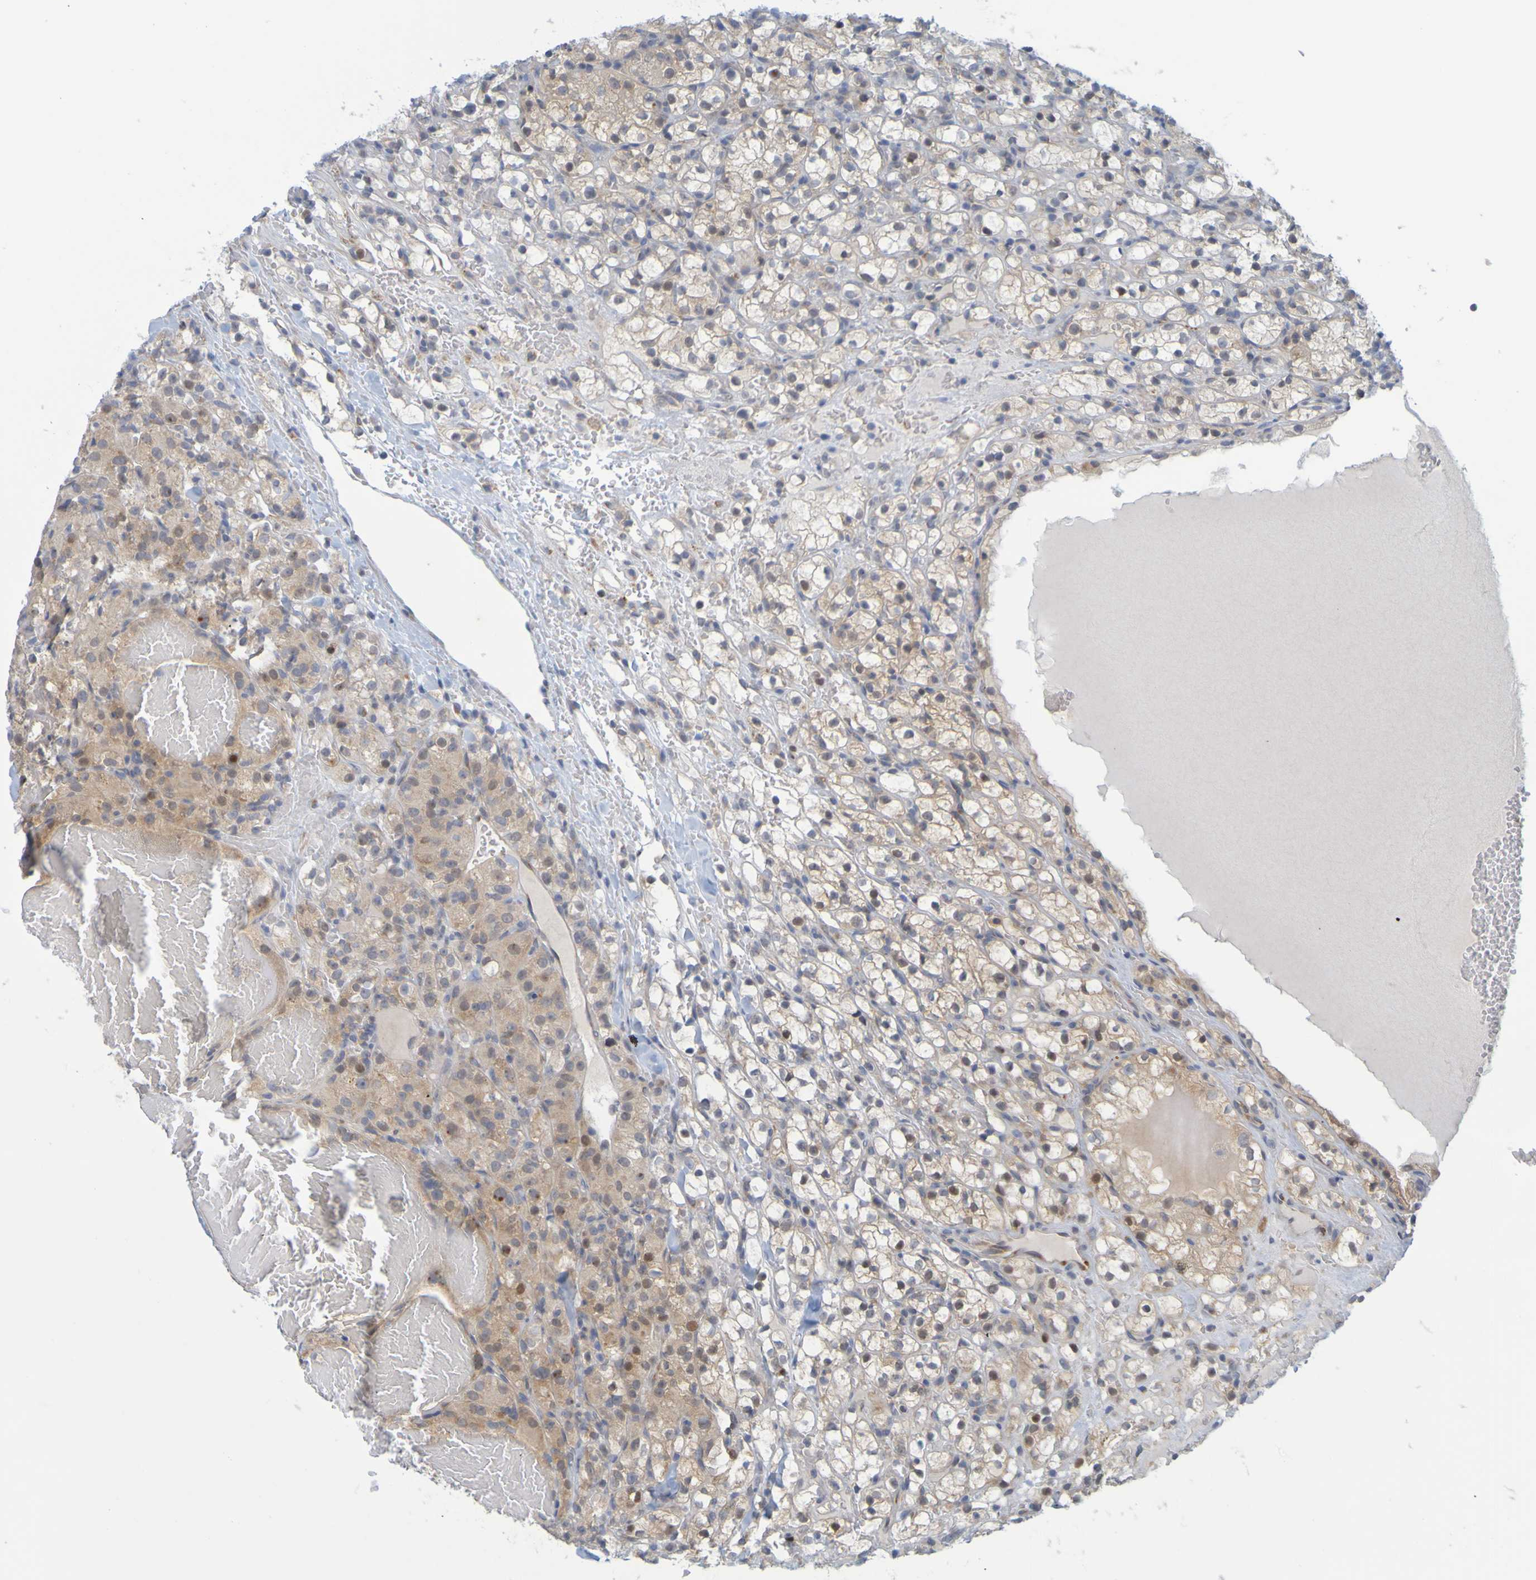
{"staining": {"intensity": "moderate", "quantity": "25%-75%", "location": "cytoplasmic/membranous"}, "tissue": "renal cancer", "cell_type": "Tumor cells", "image_type": "cancer", "snomed": [{"axis": "morphology", "description": "Adenocarcinoma, NOS"}, {"axis": "topography", "description": "Kidney"}], "caption": "Human adenocarcinoma (renal) stained with a brown dye demonstrates moderate cytoplasmic/membranous positive staining in about 25%-75% of tumor cells.", "gene": "MOGS", "patient": {"sex": "male", "age": 61}}